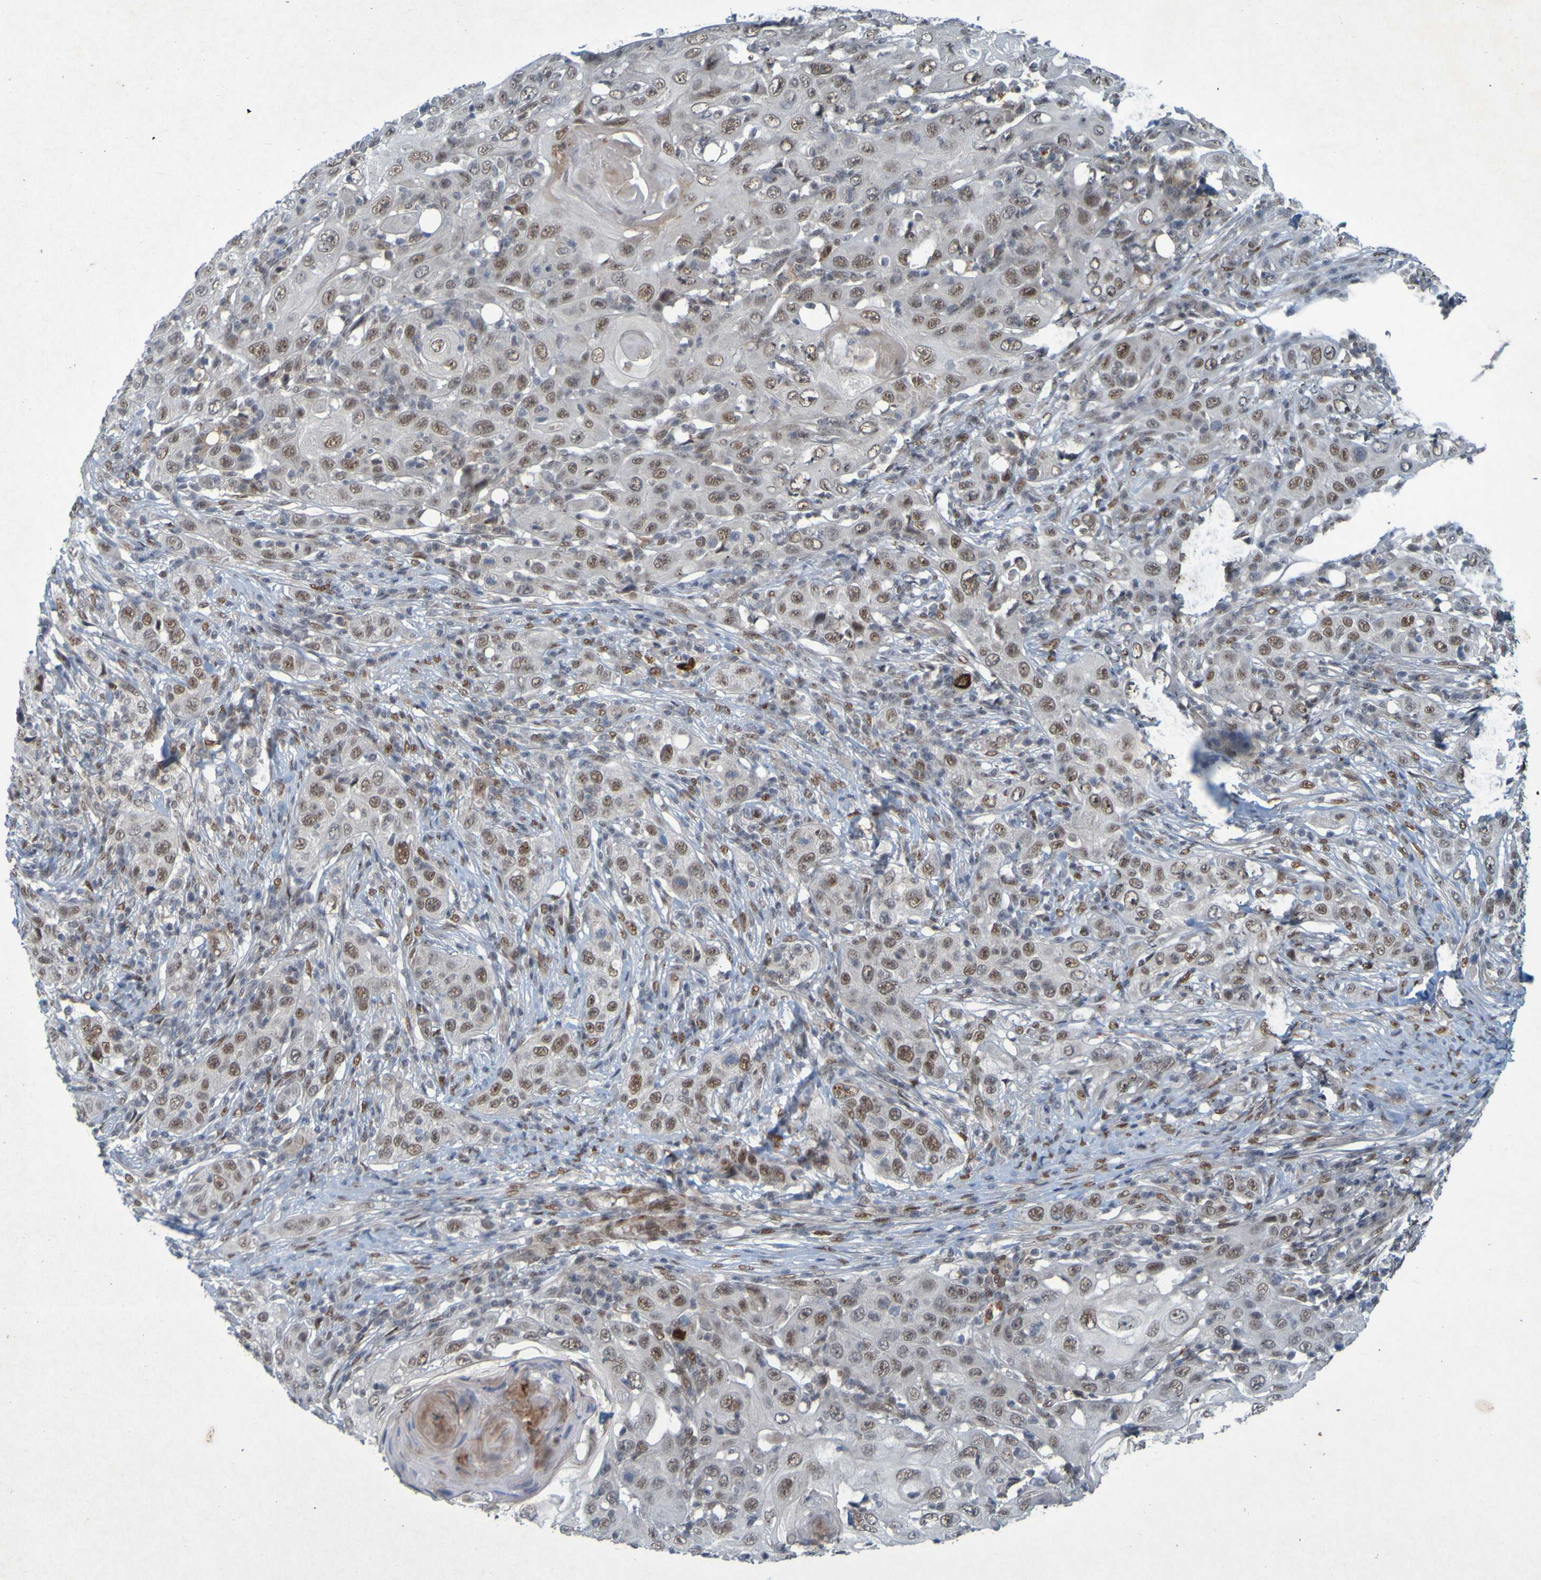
{"staining": {"intensity": "moderate", "quantity": ">75%", "location": "nuclear"}, "tissue": "skin cancer", "cell_type": "Tumor cells", "image_type": "cancer", "snomed": [{"axis": "morphology", "description": "Squamous cell carcinoma, NOS"}, {"axis": "topography", "description": "Skin"}], "caption": "High-magnification brightfield microscopy of squamous cell carcinoma (skin) stained with DAB (brown) and counterstained with hematoxylin (blue). tumor cells exhibit moderate nuclear staining is present in about>75% of cells.", "gene": "MCPH1", "patient": {"sex": "female", "age": 88}}